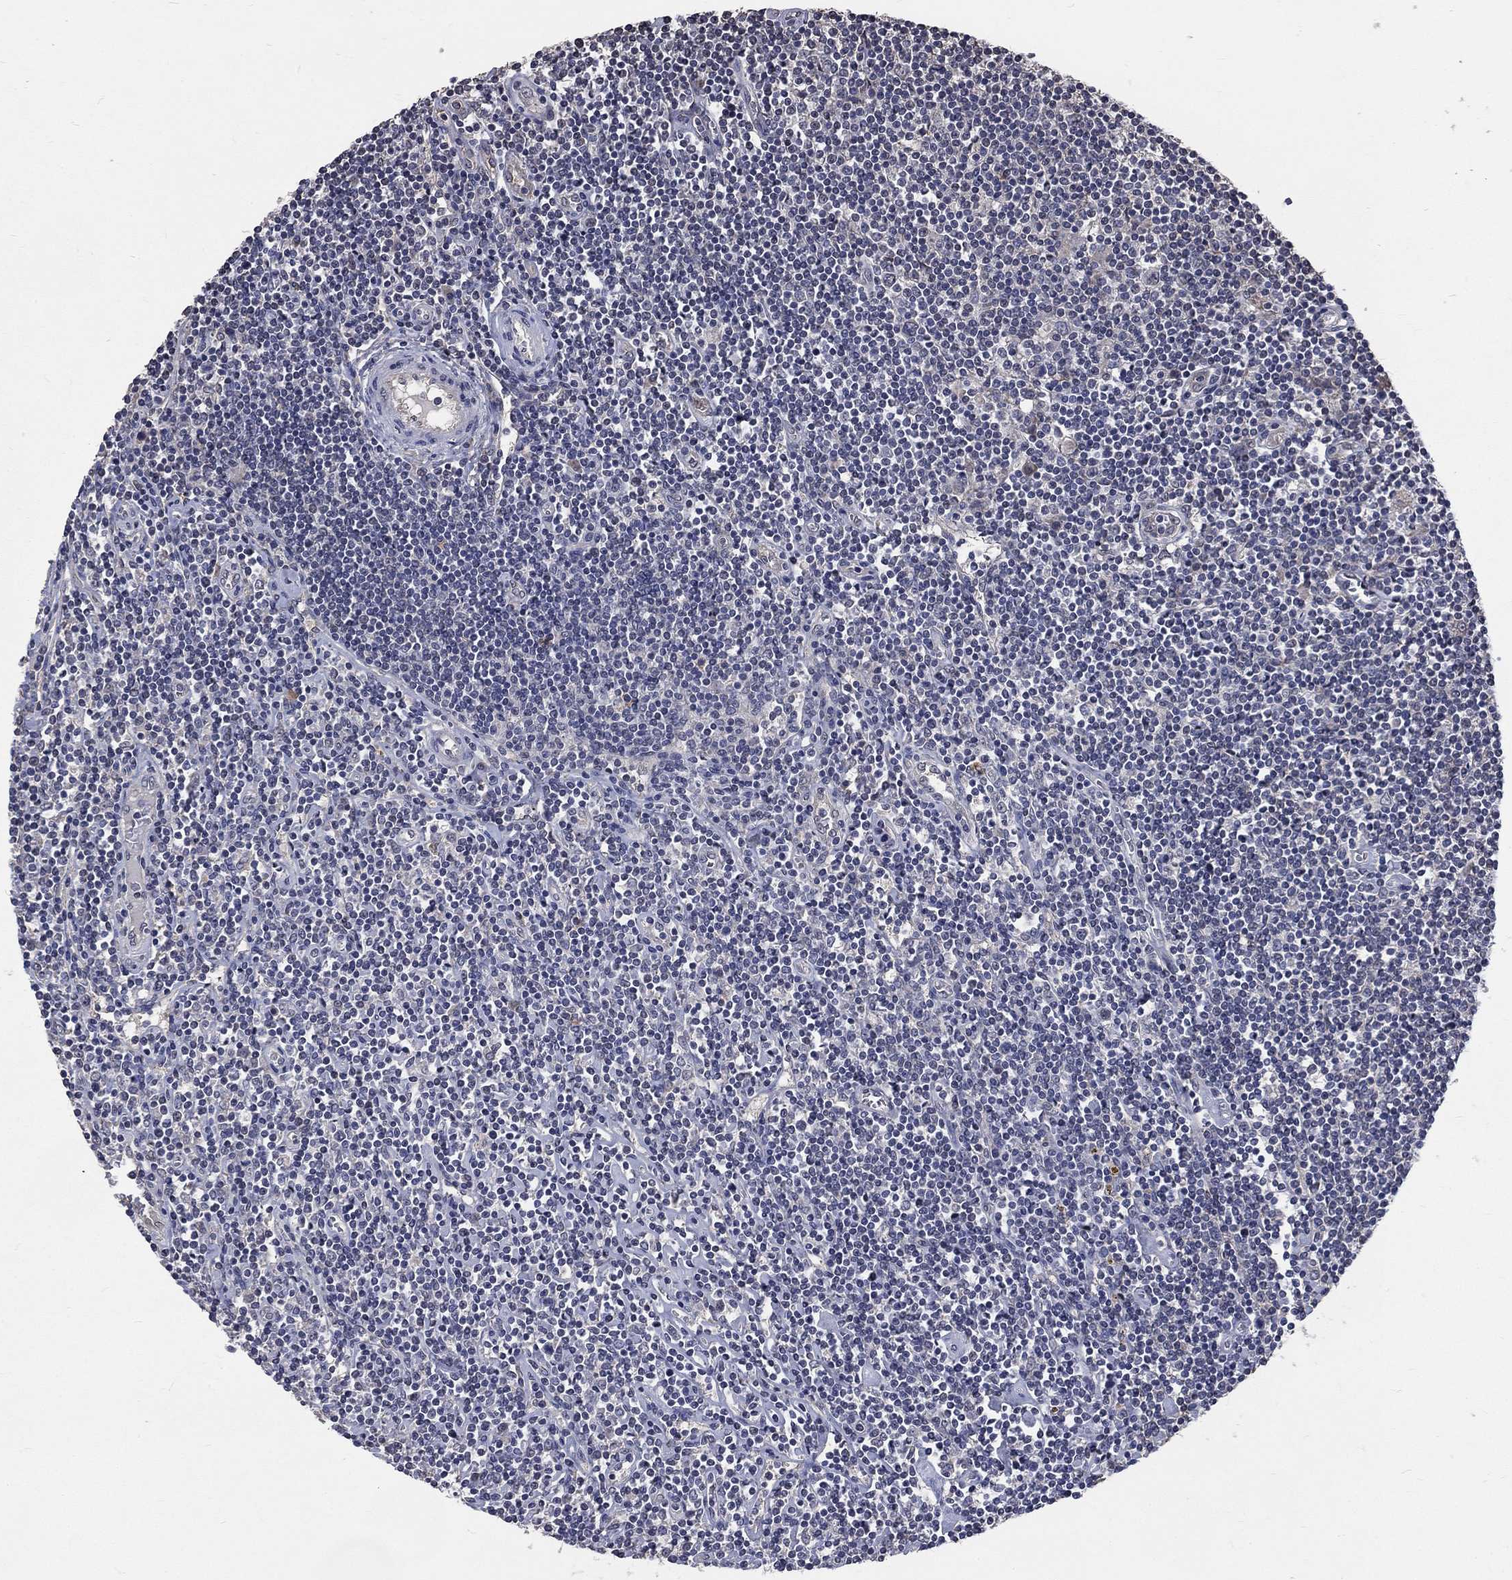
{"staining": {"intensity": "negative", "quantity": "none", "location": "none"}, "tissue": "lymphoma", "cell_type": "Tumor cells", "image_type": "cancer", "snomed": [{"axis": "morphology", "description": "Hodgkin's disease, NOS"}, {"axis": "topography", "description": "Lymph node"}], "caption": "Lymphoma stained for a protein using immunohistochemistry (IHC) reveals no positivity tumor cells.", "gene": "CHST5", "patient": {"sex": "male", "age": 40}}